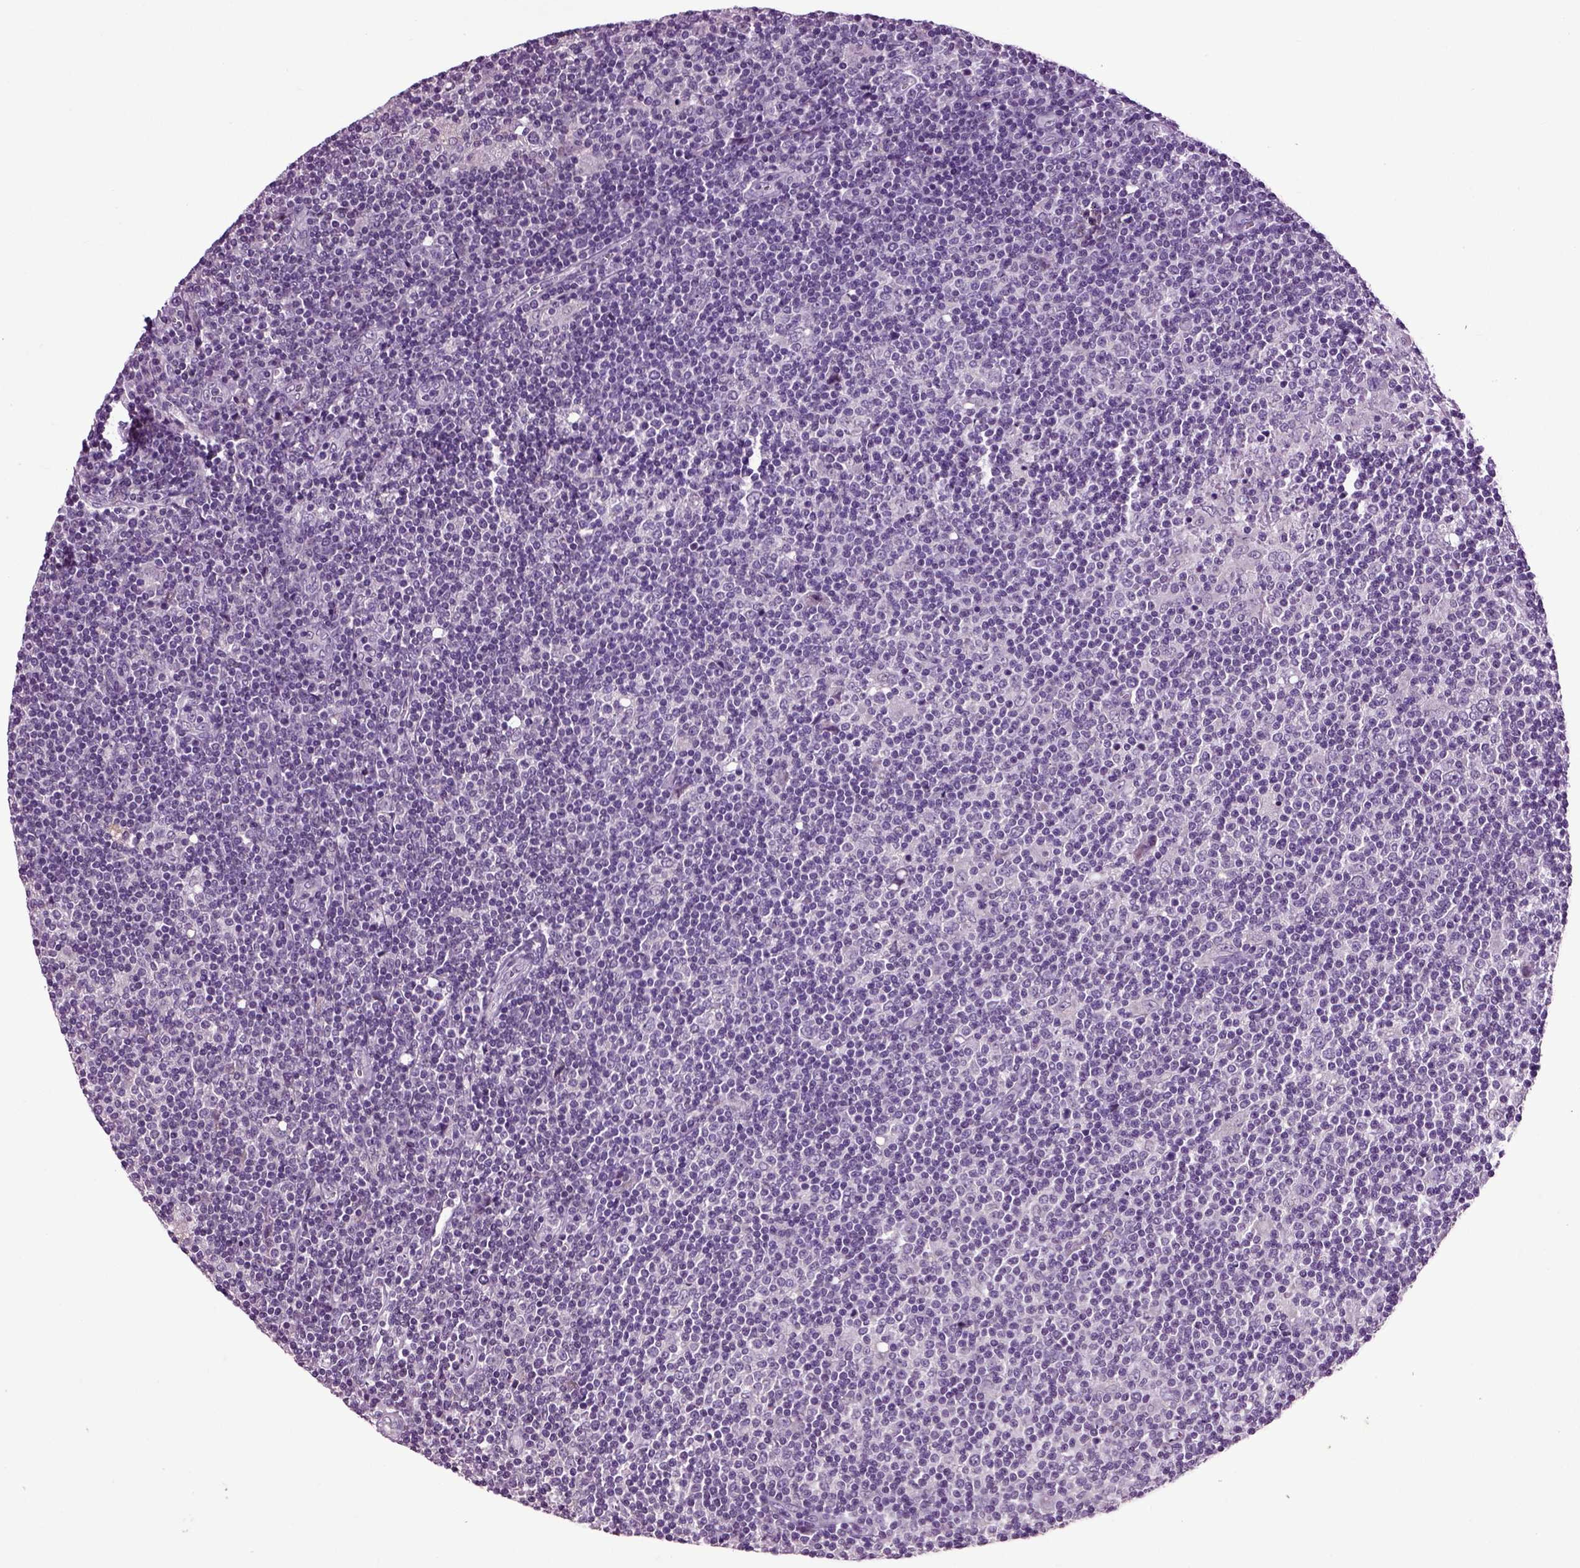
{"staining": {"intensity": "negative", "quantity": "none", "location": "none"}, "tissue": "lymphoma", "cell_type": "Tumor cells", "image_type": "cancer", "snomed": [{"axis": "morphology", "description": "Hodgkin's disease, NOS"}, {"axis": "topography", "description": "Lymph node"}], "caption": "This is an immunohistochemistry photomicrograph of lymphoma. There is no positivity in tumor cells.", "gene": "CRHR1", "patient": {"sex": "male", "age": 40}}